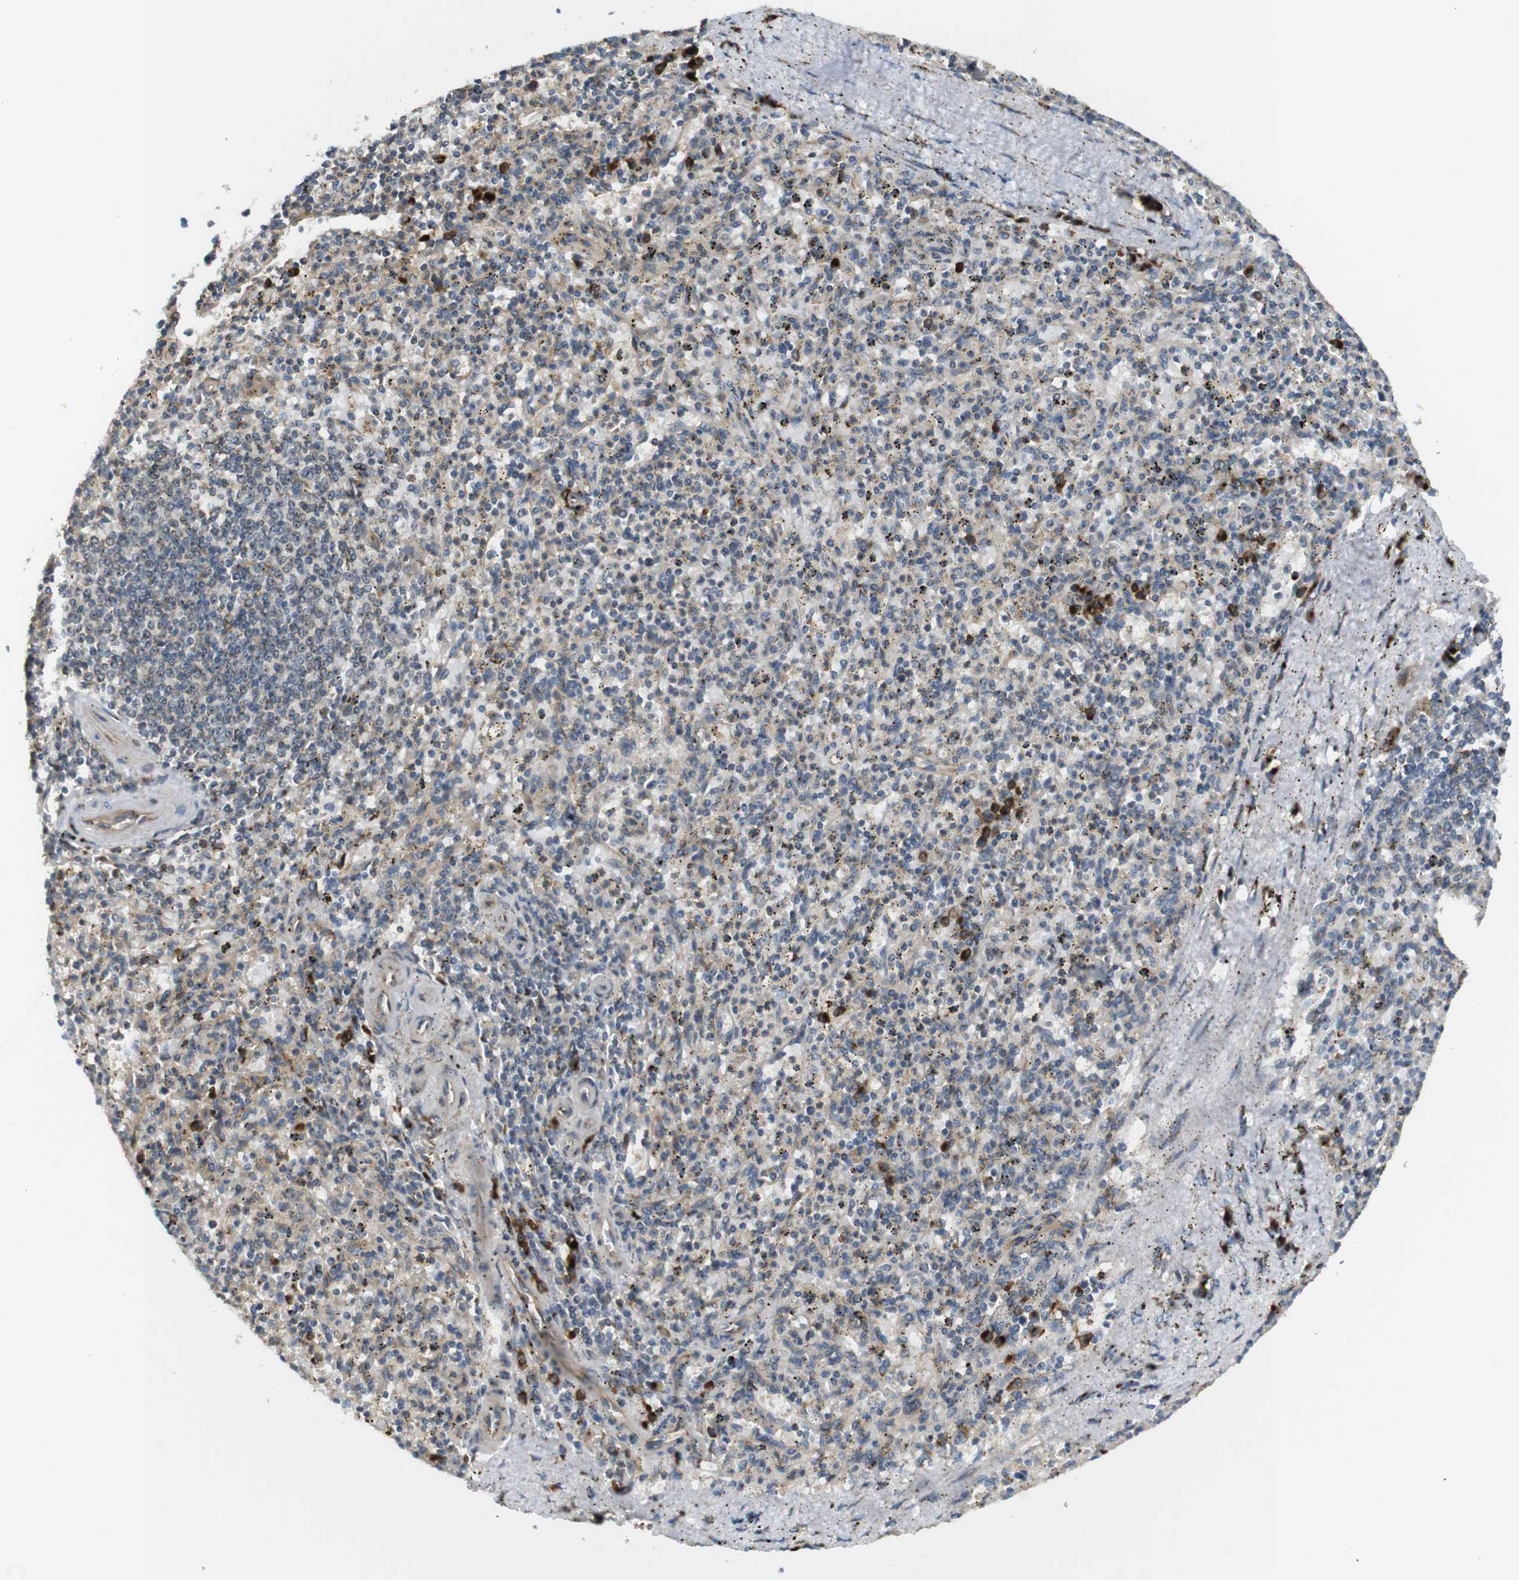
{"staining": {"intensity": "weak", "quantity": "25%-75%", "location": "cytoplasmic/membranous"}, "tissue": "spleen", "cell_type": "Cells in red pulp", "image_type": "normal", "snomed": [{"axis": "morphology", "description": "Normal tissue, NOS"}, {"axis": "topography", "description": "Spleen"}], "caption": "The image shows staining of benign spleen, revealing weak cytoplasmic/membranous protein positivity (brown color) within cells in red pulp. (DAB IHC with brightfield microscopy, high magnification).", "gene": "TMEM143", "patient": {"sex": "male", "age": 72}}